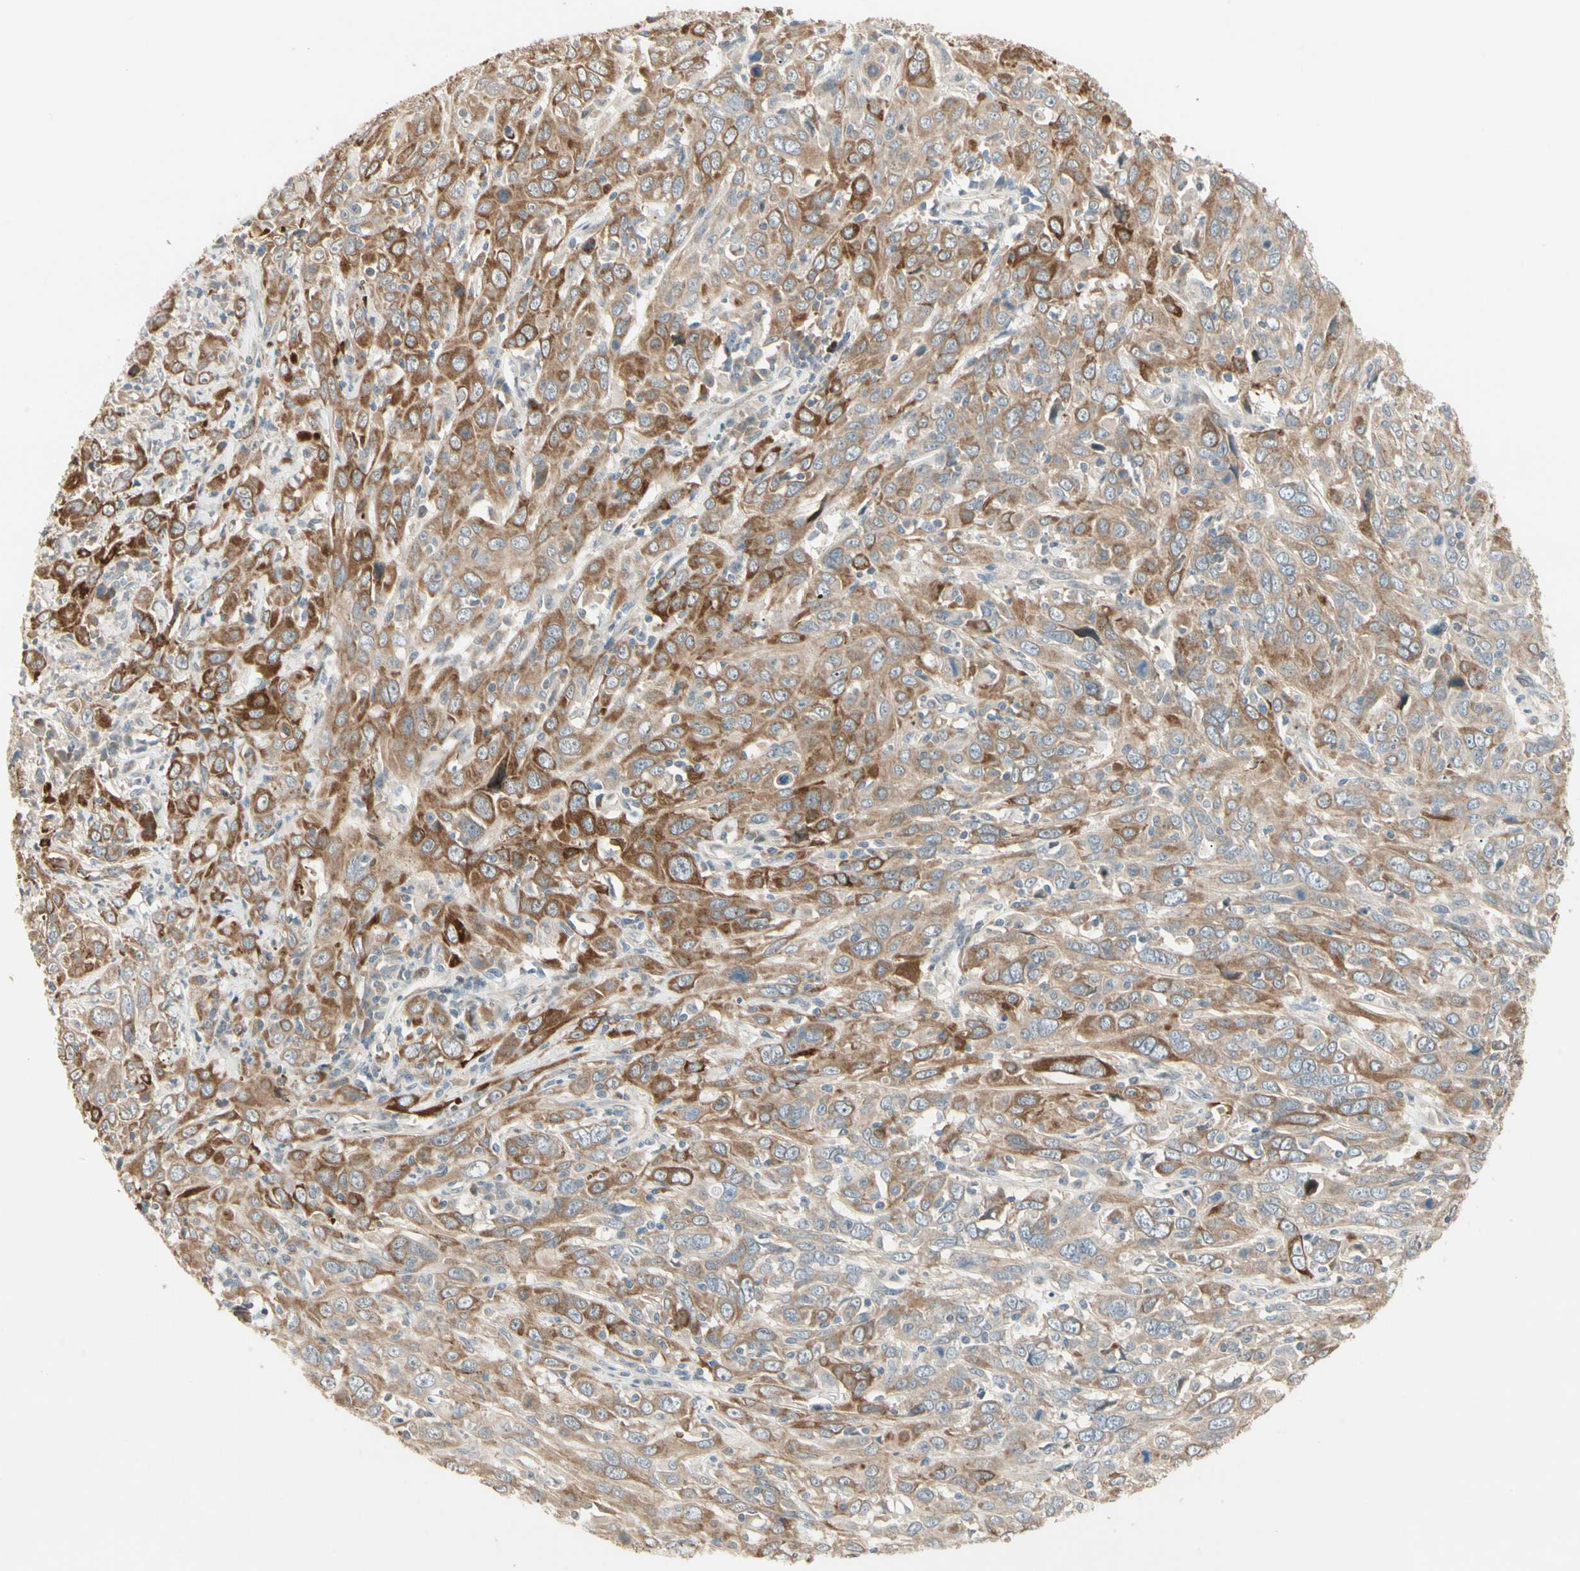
{"staining": {"intensity": "moderate", "quantity": ">75%", "location": "cytoplasmic/membranous"}, "tissue": "cervical cancer", "cell_type": "Tumor cells", "image_type": "cancer", "snomed": [{"axis": "morphology", "description": "Squamous cell carcinoma, NOS"}, {"axis": "topography", "description": "Cervix"}], "caption": "An immunohistochemistry (IHC) histopathology image of neoplastic tissue is shown. Protein staining in brown highlights moderate cytoplasmic/membranous positivity in squamous cell carcinoma (cervical) within tumor cells. Immunohistochemistry (ihc) stains the protein of interest in brown and the nuclei are stained blue.", "gene": "P3H2", "patient": {"sex": "female", "age": 46}}